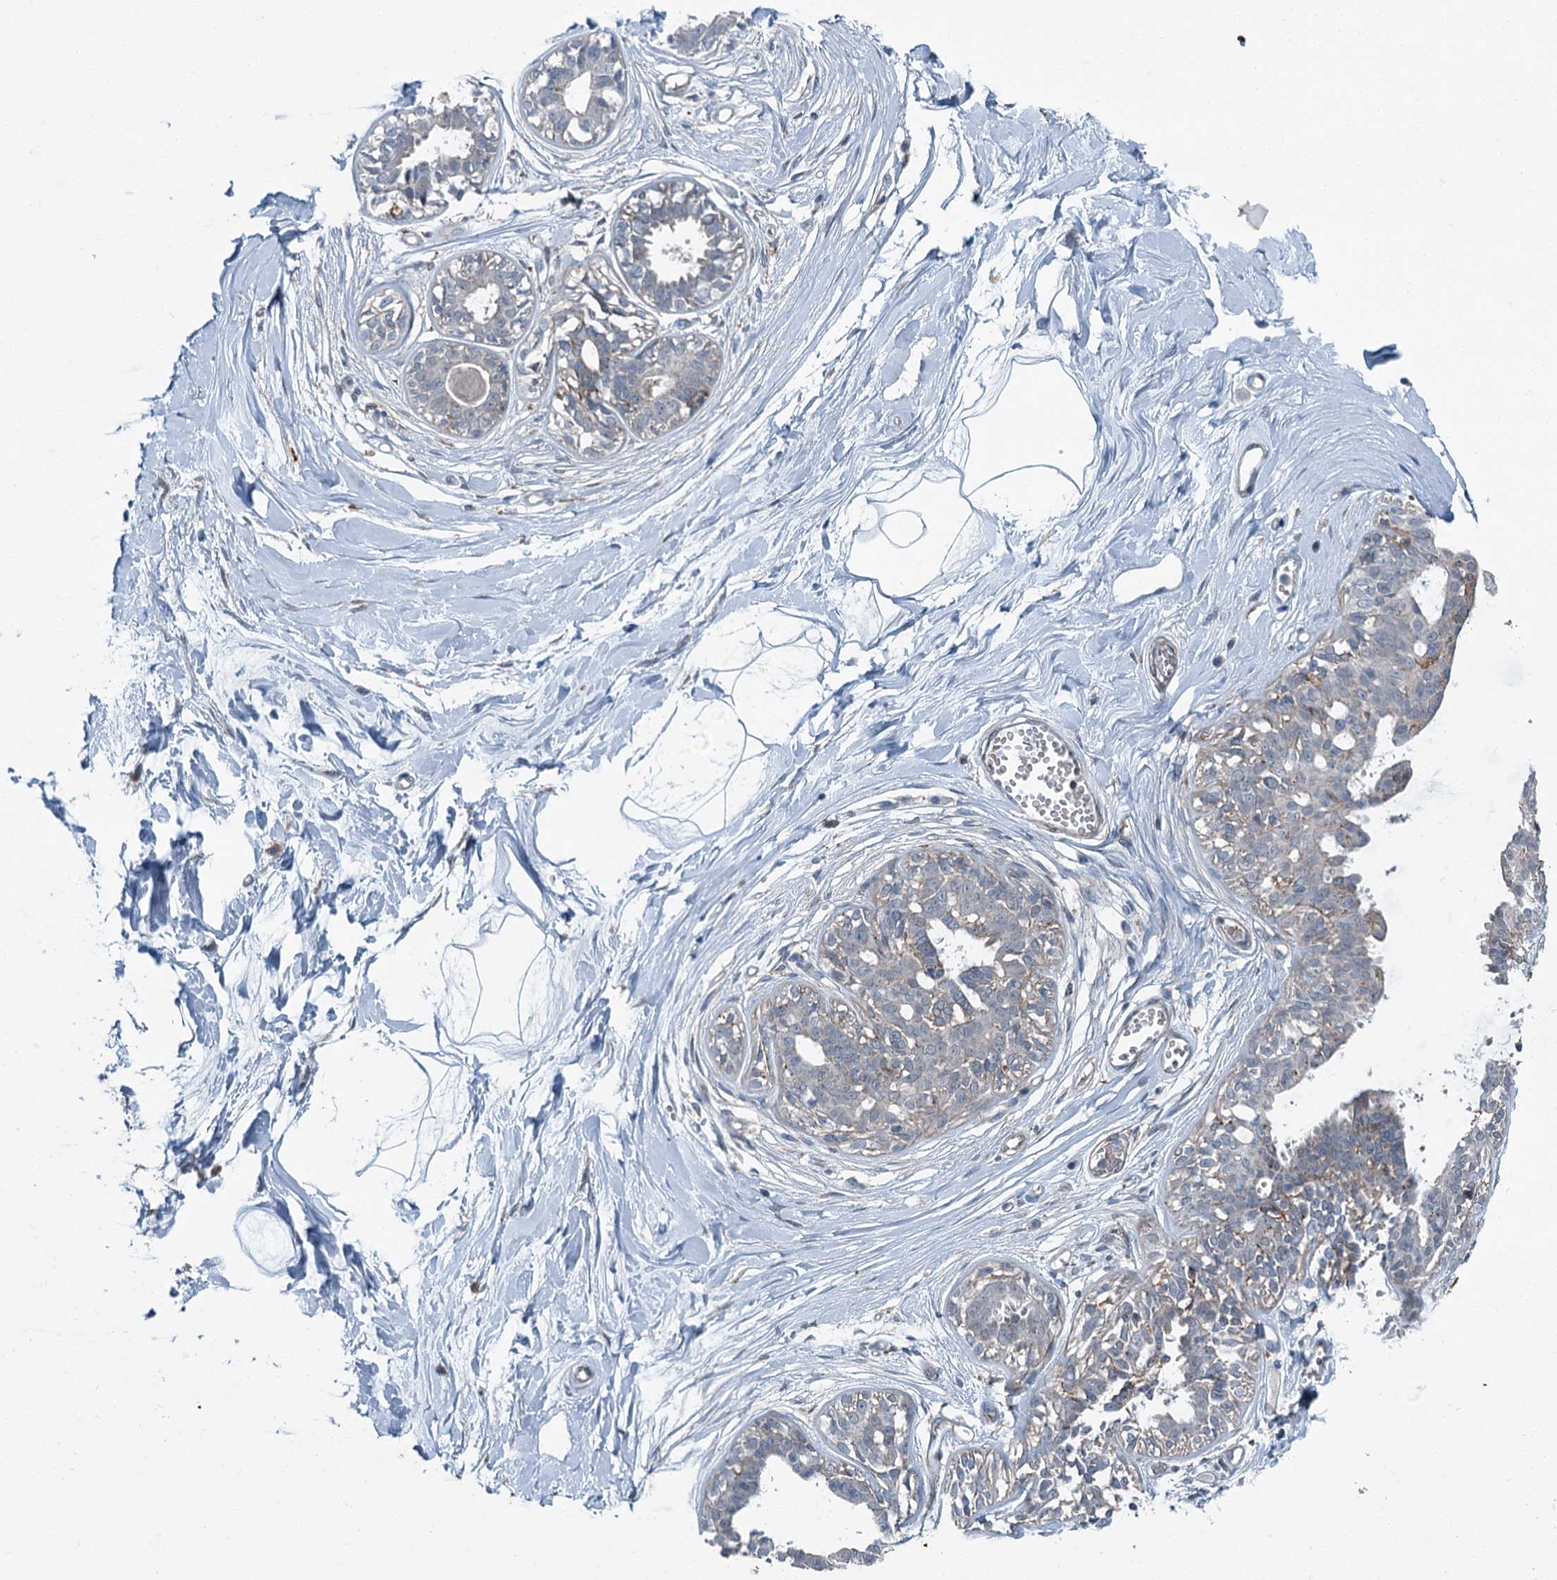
{"staining": {"intensity": "negative", "quantity": "none", "location": "none"}, "tissue": "breast", "cell_type": "Adipocytes", "image_type": "normal", "snomed": [{"axis": "morphology", "description": "Normal tissue, NOS"}, {"axis": "topography", "description": "Breast"}], "caption": "Adipocytes show no significant protein positivity in unremarkable breast.", "gene": "AXL", "patient": {"sex": "female", "age": 45}}